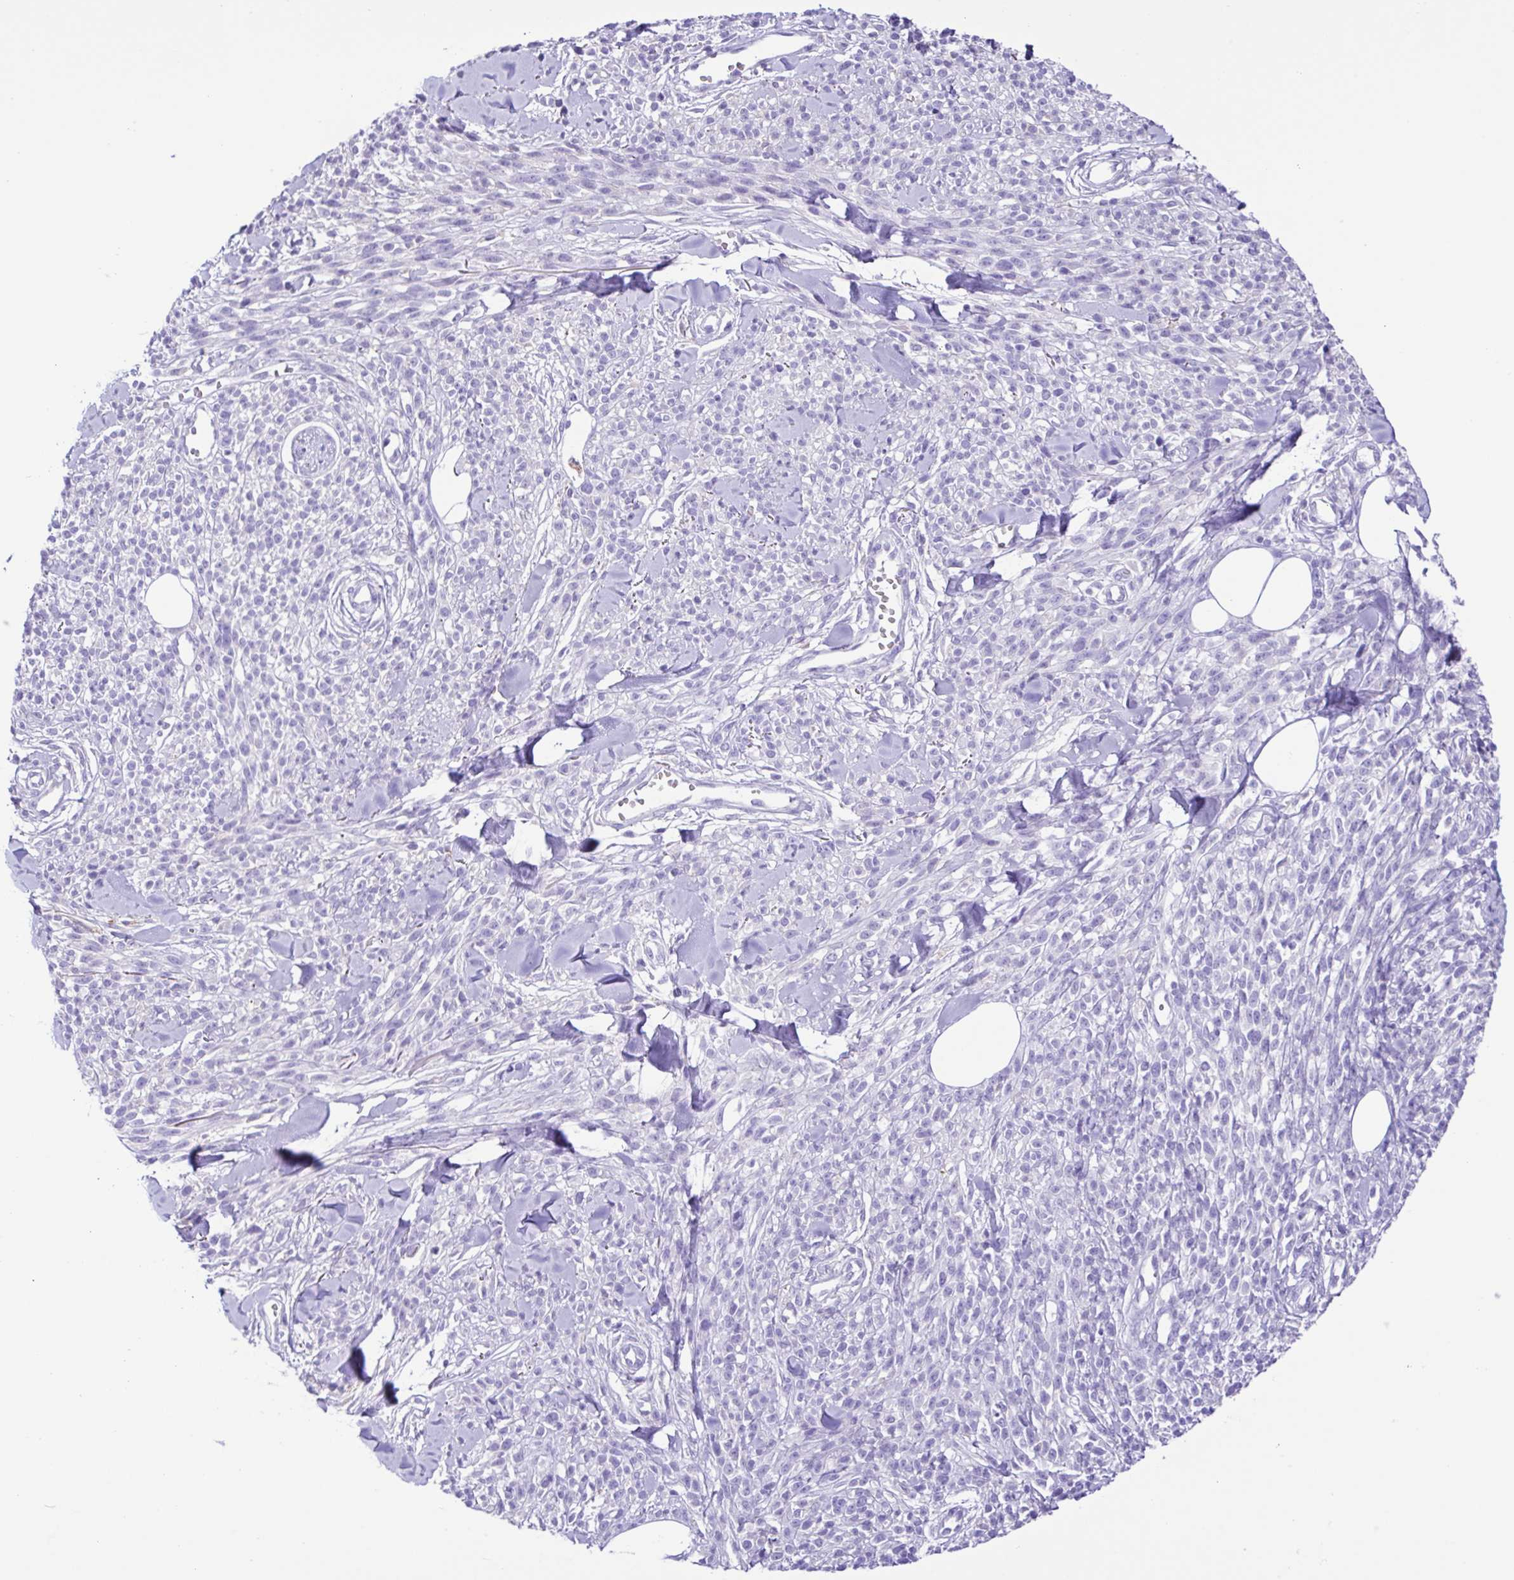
{"staining": {"intensity": "negative", "quantity": "none", "location": "none"}, "tissue": "melanoma", "cell_type": "Tumor cells", "image_type": "cancer", "snomed": [{"axis": "morphology", "description": "Malignant melanoma, NOS"}, {"axis": "topography", "description": "Skin"}, {"axis": "topography", "description": "Skin of trunk"}], "caption": "DAB immunohistochemical staining of human melanoma displays no significant positivity in tumor cells.", "gene": "CD72", "patient": {"sex": "male", "age": 74}}